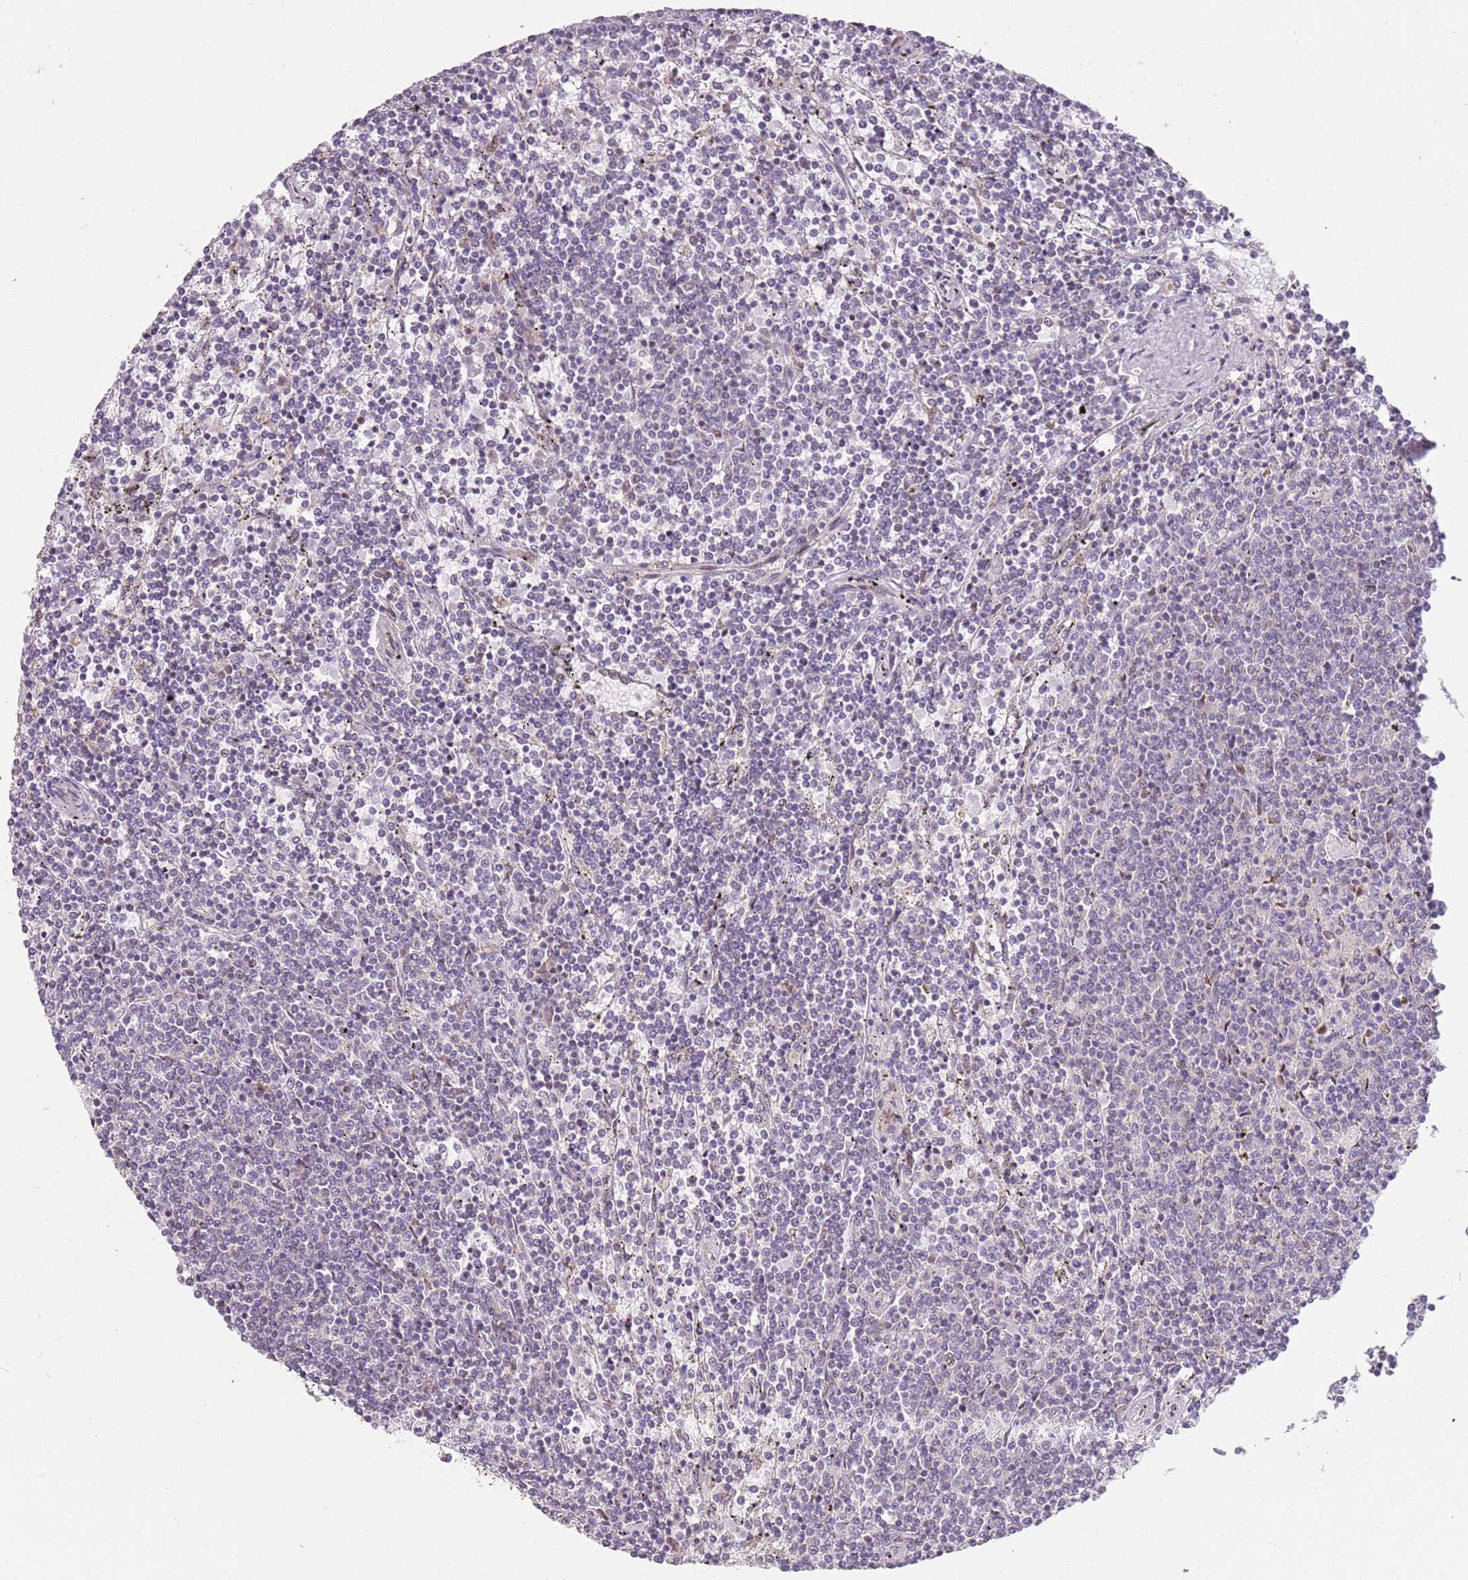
{"staining": {"intensity": "negative", "quantity": "none", "location": "none"}, "tissue": "lymphoma", "cell_type": "Tumor cells", "image_type": "cancer", "snomed": [{"axis": "morphology", "description": "Malignant lymphoma, non-Hodgkin's type, Low grade"}, {"axis": "topography", "description": "Spleen"}], "caption": "Tumor cells show no significant protein staining in lymphoma. (DAB immunohistochemistry (IHC) visualized using brightfield microscopy, high magnification).", "gene": "DEFB116", "patient": {"sex": "female", "age": 50}}